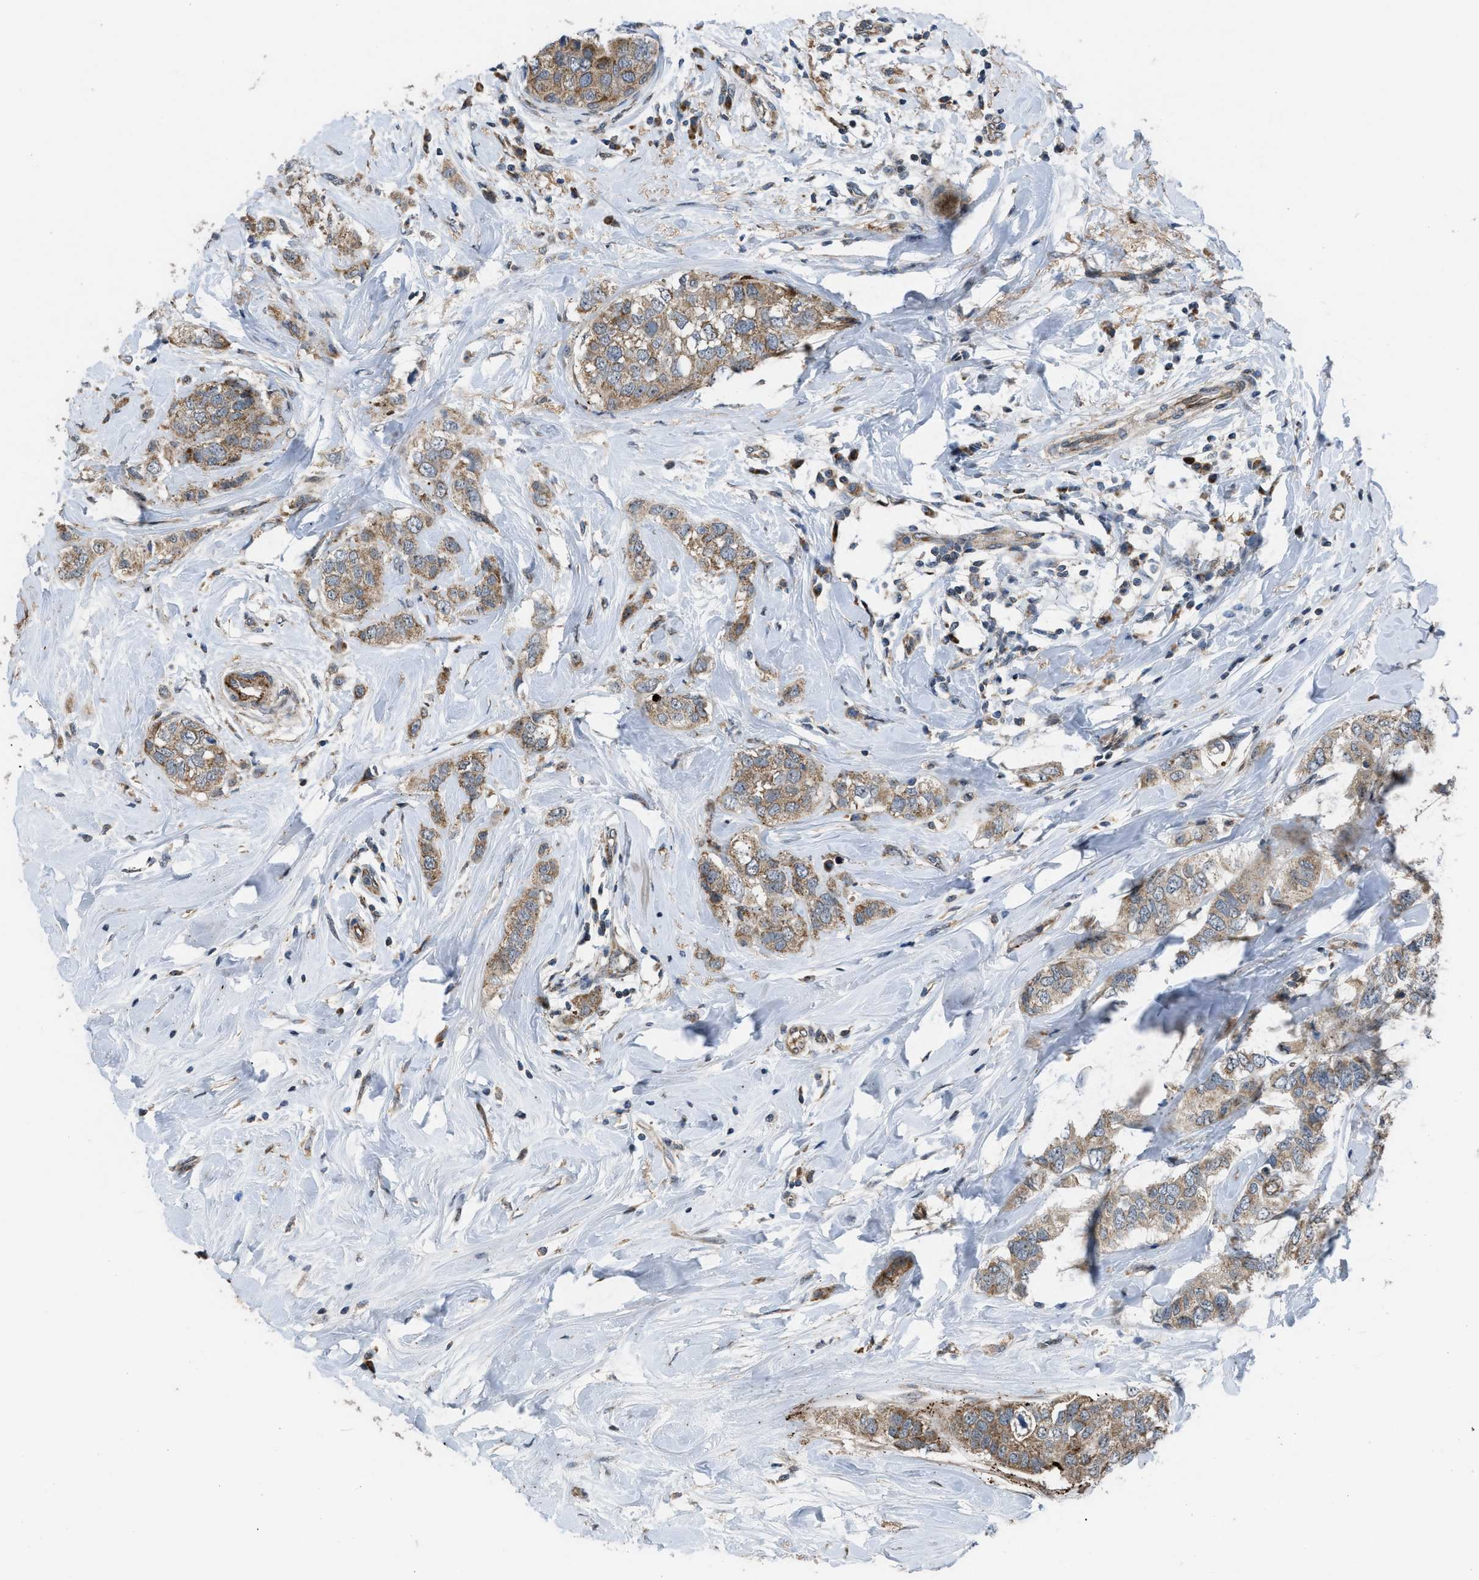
{"staining": {"intensity": "moderate", "quantity": ">75%", "location": "cytoplasmic/membranous"}, "tissue": "breast cancer", "cell_type": "Tumor cells", "image_type": "cancer", "snomed": [{"axis": "morphology", "description": "Duct carcinoma"}, {"axis": "topography", "description": "Breast"}], "caption": "This is a photomicrograph of immunohistochemistry staining of breast invasive ductal carcinoma, which shows moderate staining in the cytoplasmic/membranous of tumor cells.", "gene": "AP3M2", "patient": {"sex": "female", "age": 50}}